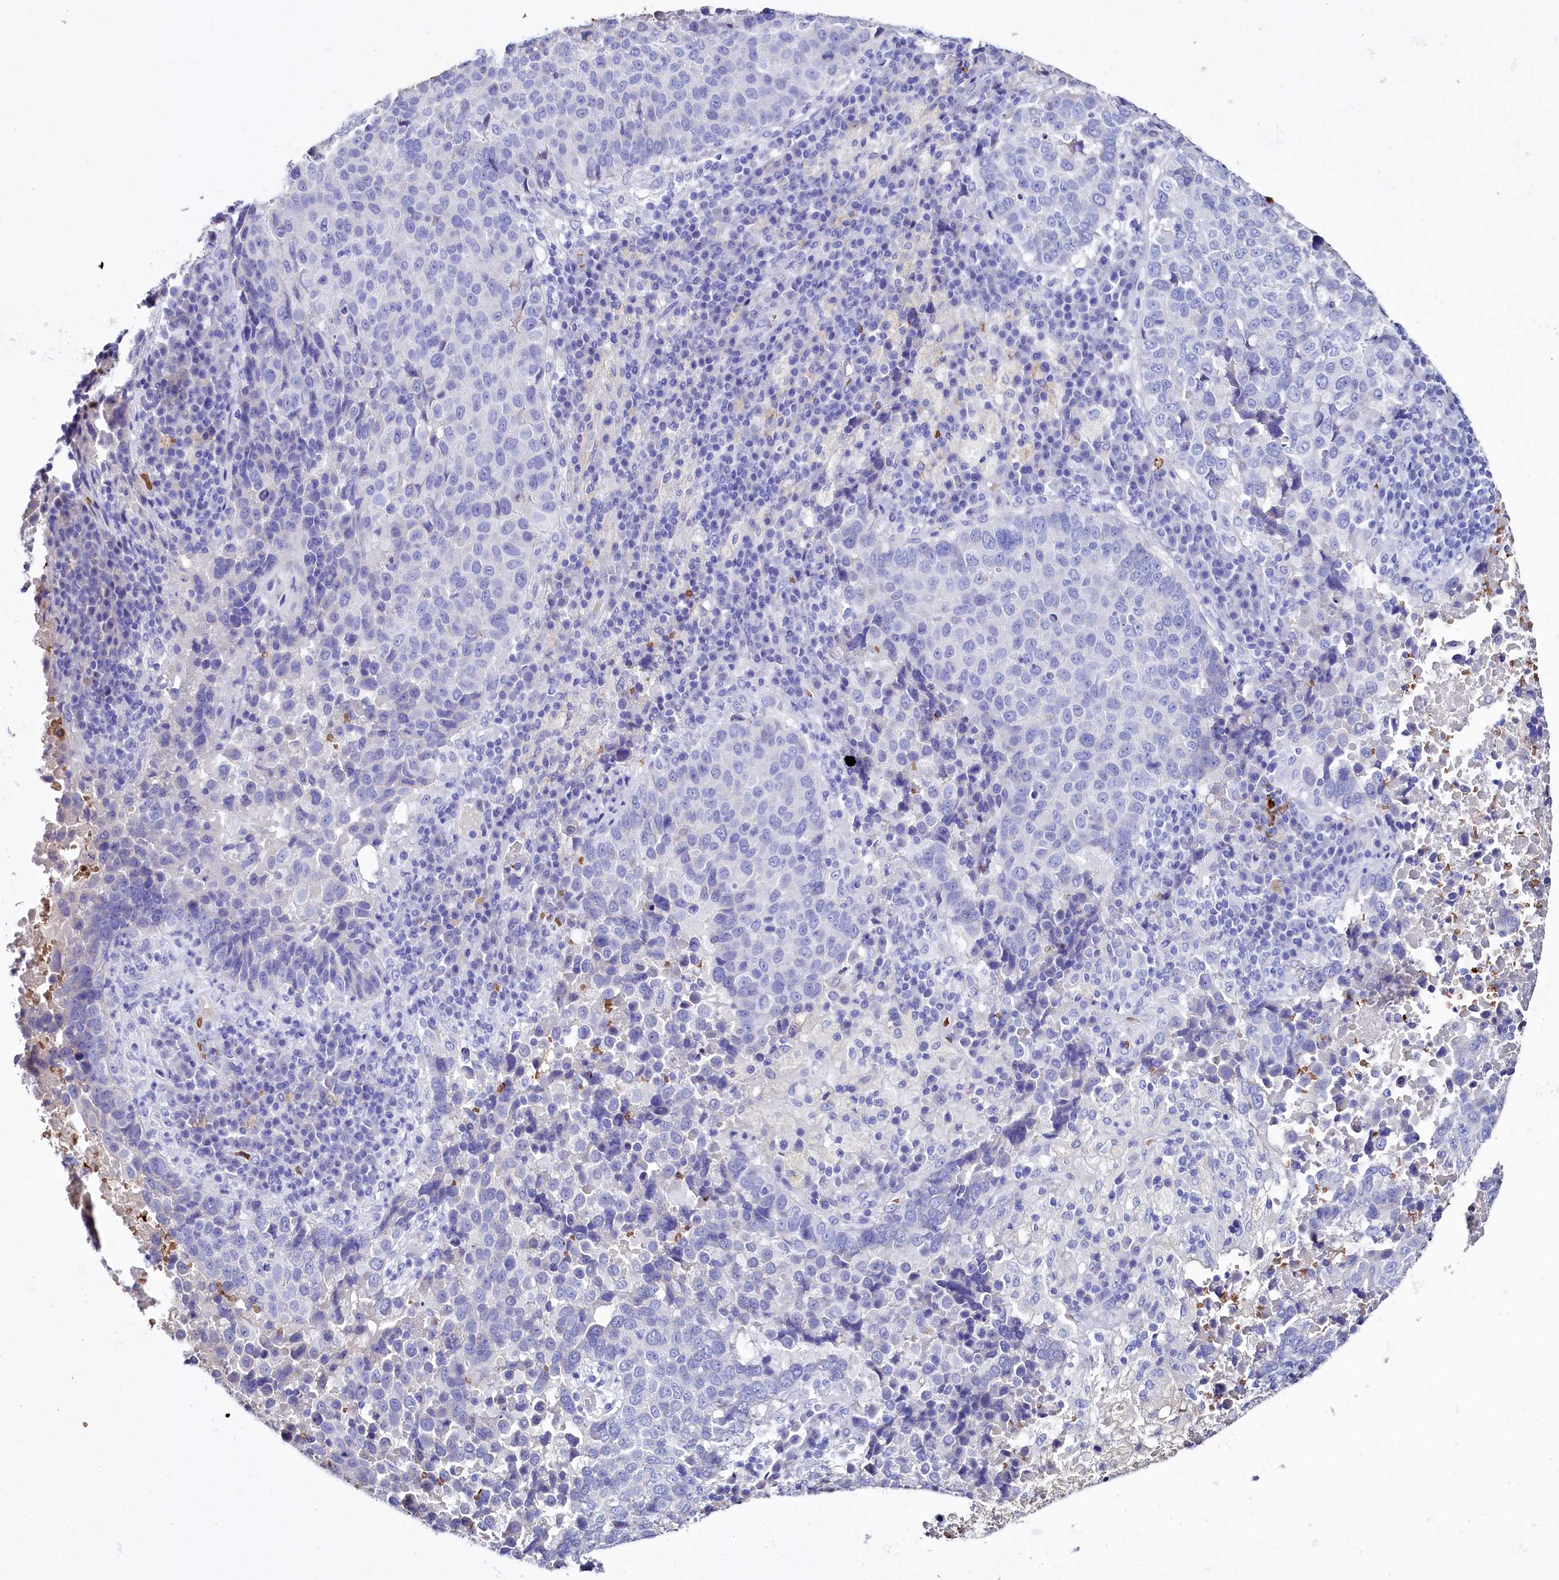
{"staining": {"intensity": "negative", "quantity": "none", "location": "none"}, "tissue": "lung cancer", "cell_type": "Tumor cells", "image_type": "cancer", "snomed": [{"axis": "morphology", "description": "Squamous cell carcinoma, NOS"}, {"axis": "topography", "description": "Lung"}], "caption": "This is a photomicrograph of immunohistochemistry staining of lung cancer, which shows no staining in tumor cells. (Stains: DAB (3,3'-diaminobenzidine) immunohistochemistry (IHC) with hematoxylin counter stain, Microscopy: brightfield microscopy at high magnification).", "gene": "RPUSD3", "patient": {"sex": "male", "age": 73}}